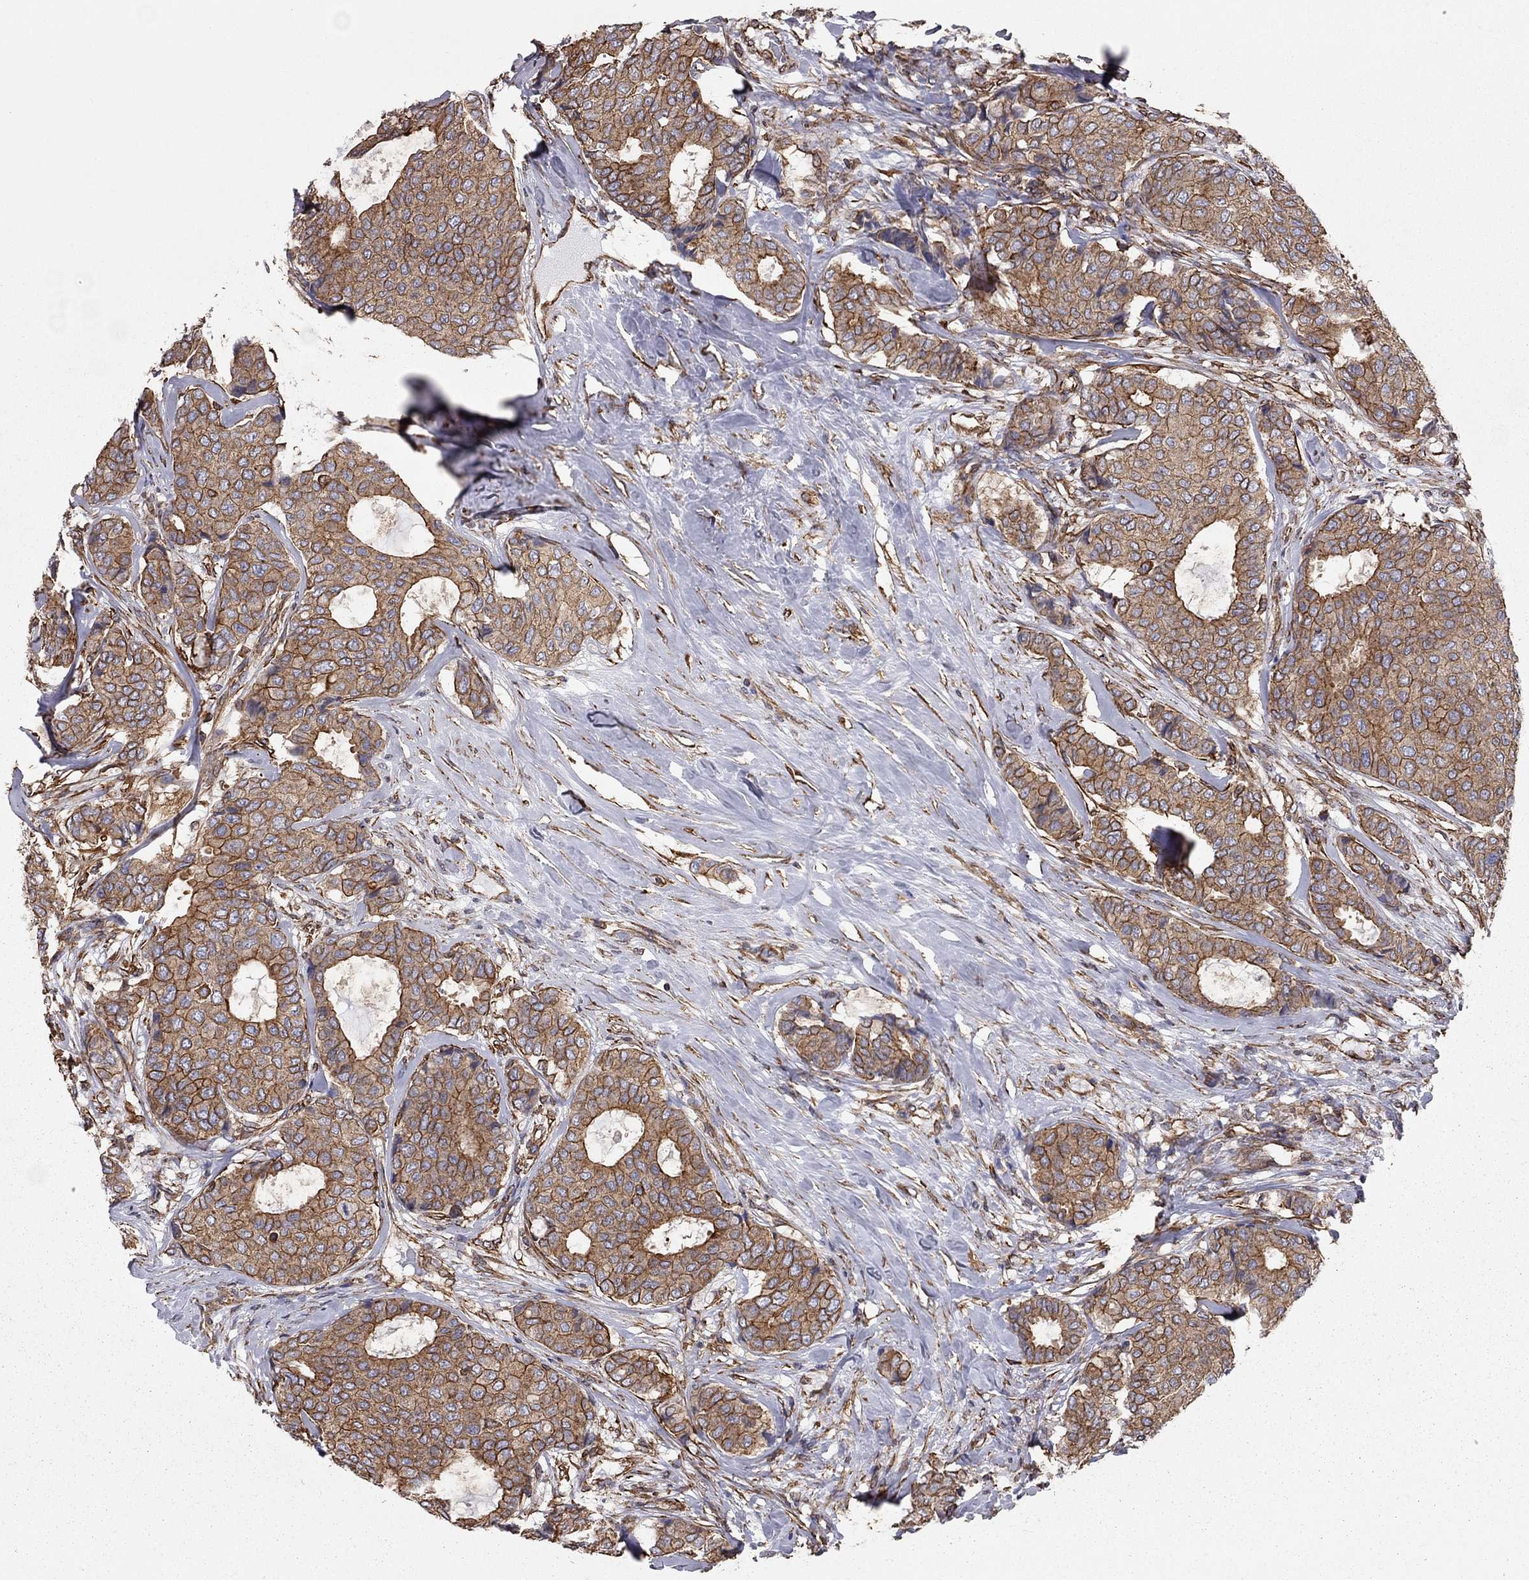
{"staining": {"intensity": "strong", "quantity": "25%-75%", "location": "cytoplasmic/membranous"}, "tissue": "breast cancer", "cell_type": "Tumor cells", "image_type": "cancer", "snomed": [{"axis": "morphology", "description": "Duct carcinoma"}, {"axis": "topography", "description": "Breast"}], "caption": "Immunohistochemical staining of breast invasive ductal carcinoma displays high levels of strong cytoplasmic/membranous expression in about 25%-75% of tumor cells. Nuclei are stained in blue.", "gene": "BICDL2", "patient": {"sex": "female", "age": 75}}